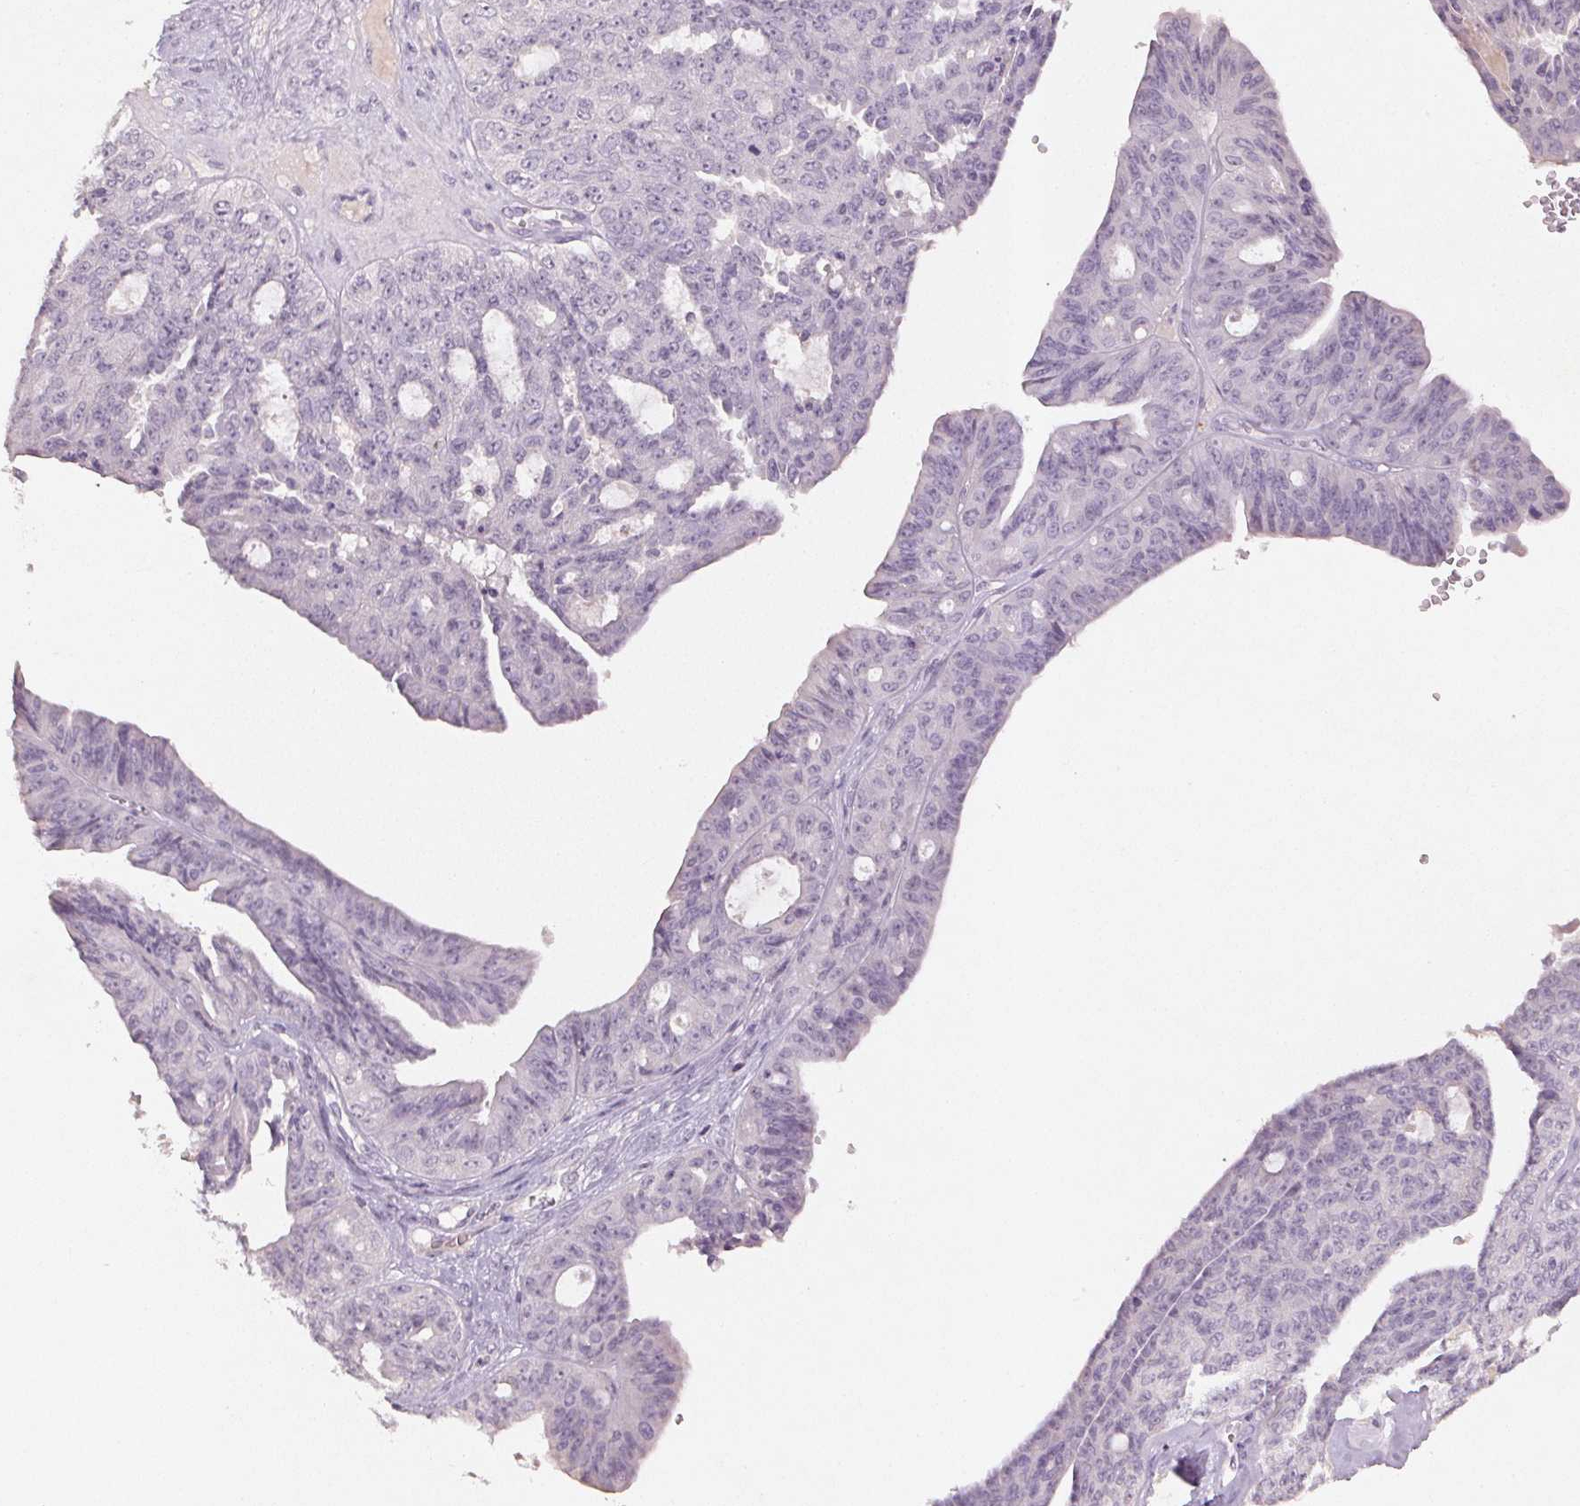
{"staining": {"intensity": "negative", "quantity": "none", "location": "none"}, "tissue": "ovarian cancer", "cell_type": "Tumor cells", "image_type": "cancer", "snomed": [{"axis": "morphology", "description": "Cystadenocarcinoma, serous, NOS"}, {"axis": "topography", "description": "Ovary"}], "caption": "A photomicrograph of human ovarian cancer (serous cystadenocarcinoma) is negative for staining in tumor cells.", "gene": "CXCL5", "patient": {"sex": "female", "age": 71}}